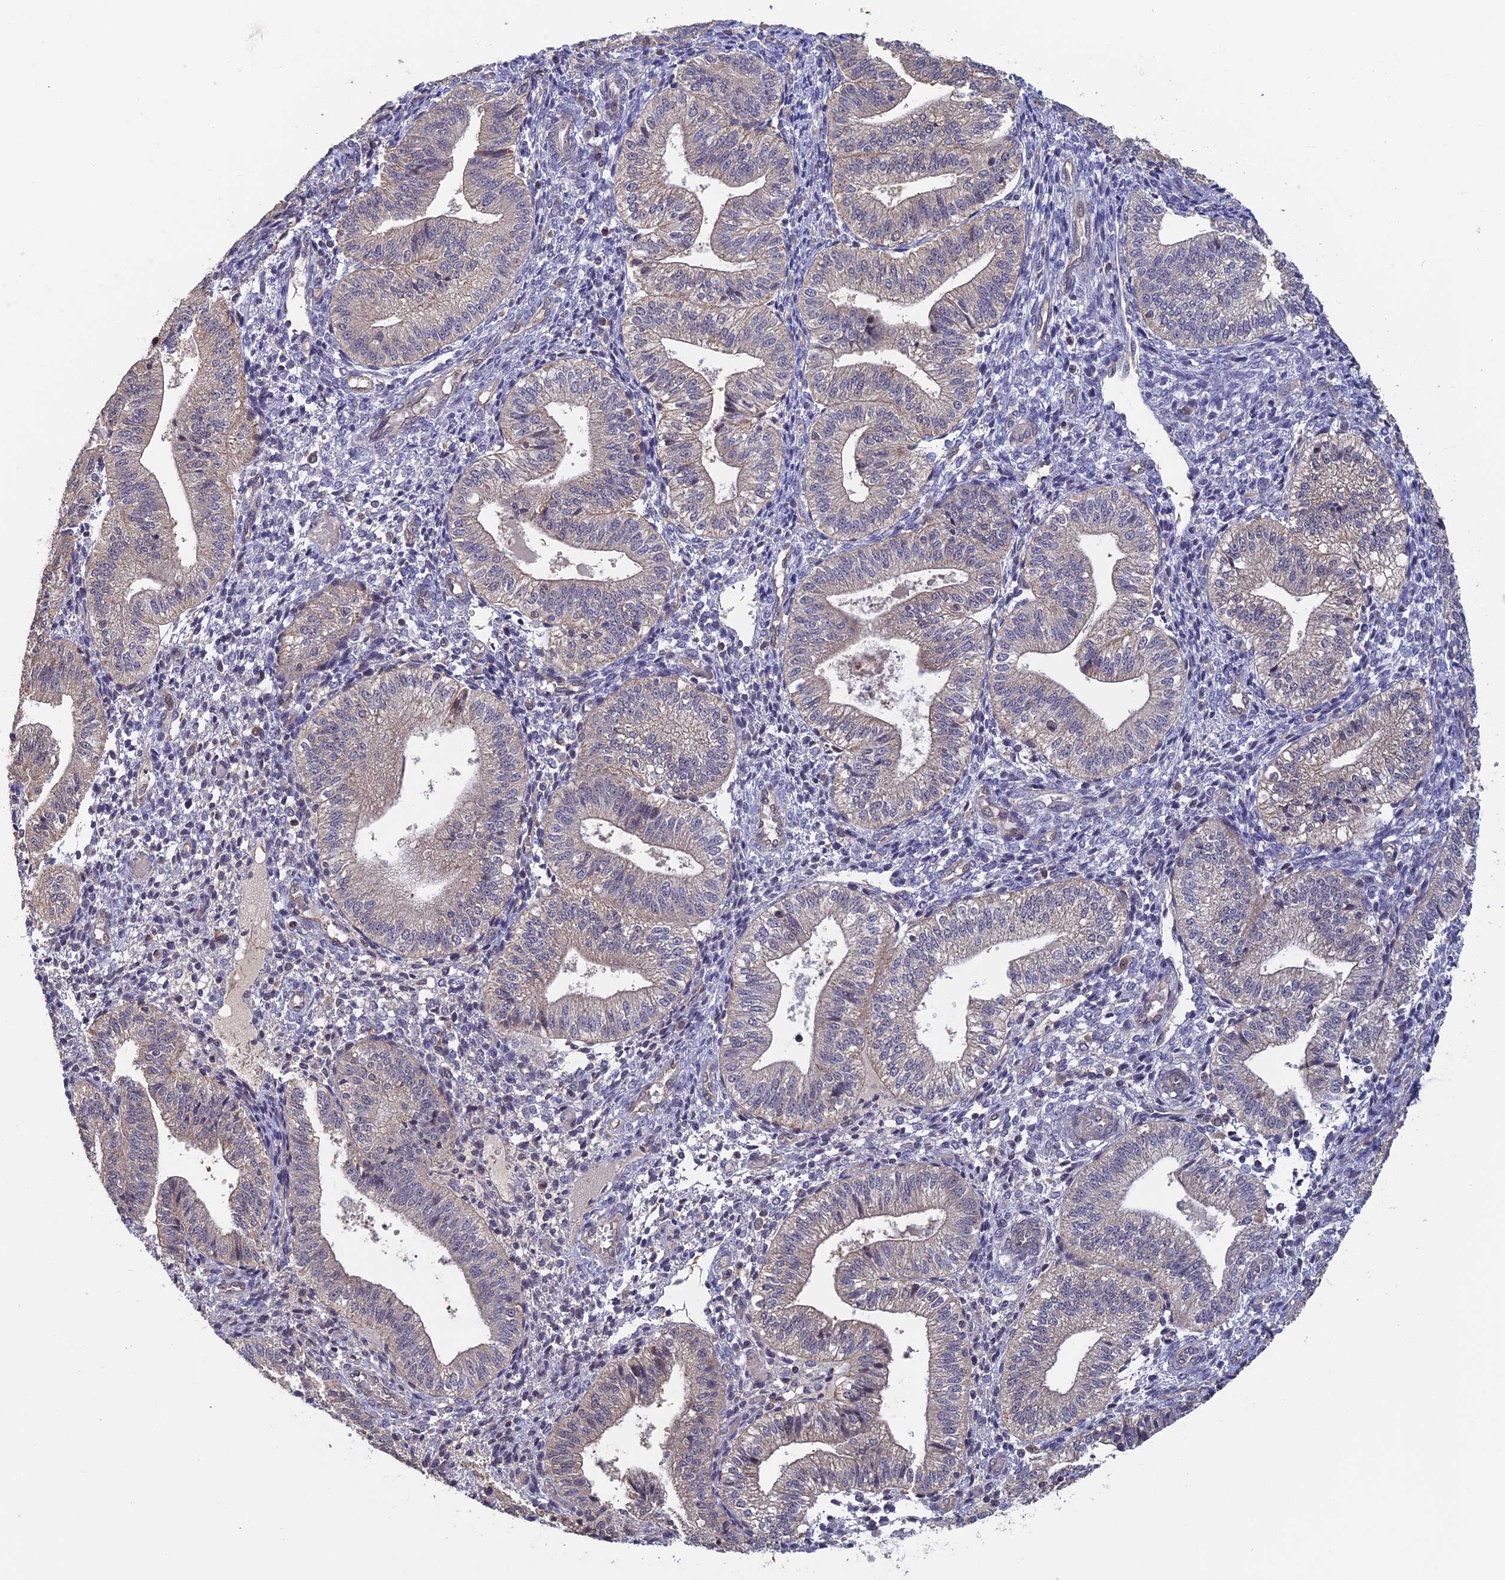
{"staining": {"intensity": "negative", "quantity": "none", "location": "none"}, "tissue": "endometrium", "cell_type": "Cells in endometrial stroma", "image_type": "normal", "snomed": [{"axis": "morphology", "description": "Normal tissue, NOS"}, {"axis": "topography", "description": "Endometrium"}], "caption": "Immunohistochemistry image of unremarkable endometrium: human endometrium stained with DAB demonstrates no significant protein positivity in cells in endometrial stroma. Nuclei are stained in blue.", "gene": "FAM98C", "patient": {"sex": "female", "age": 34}}